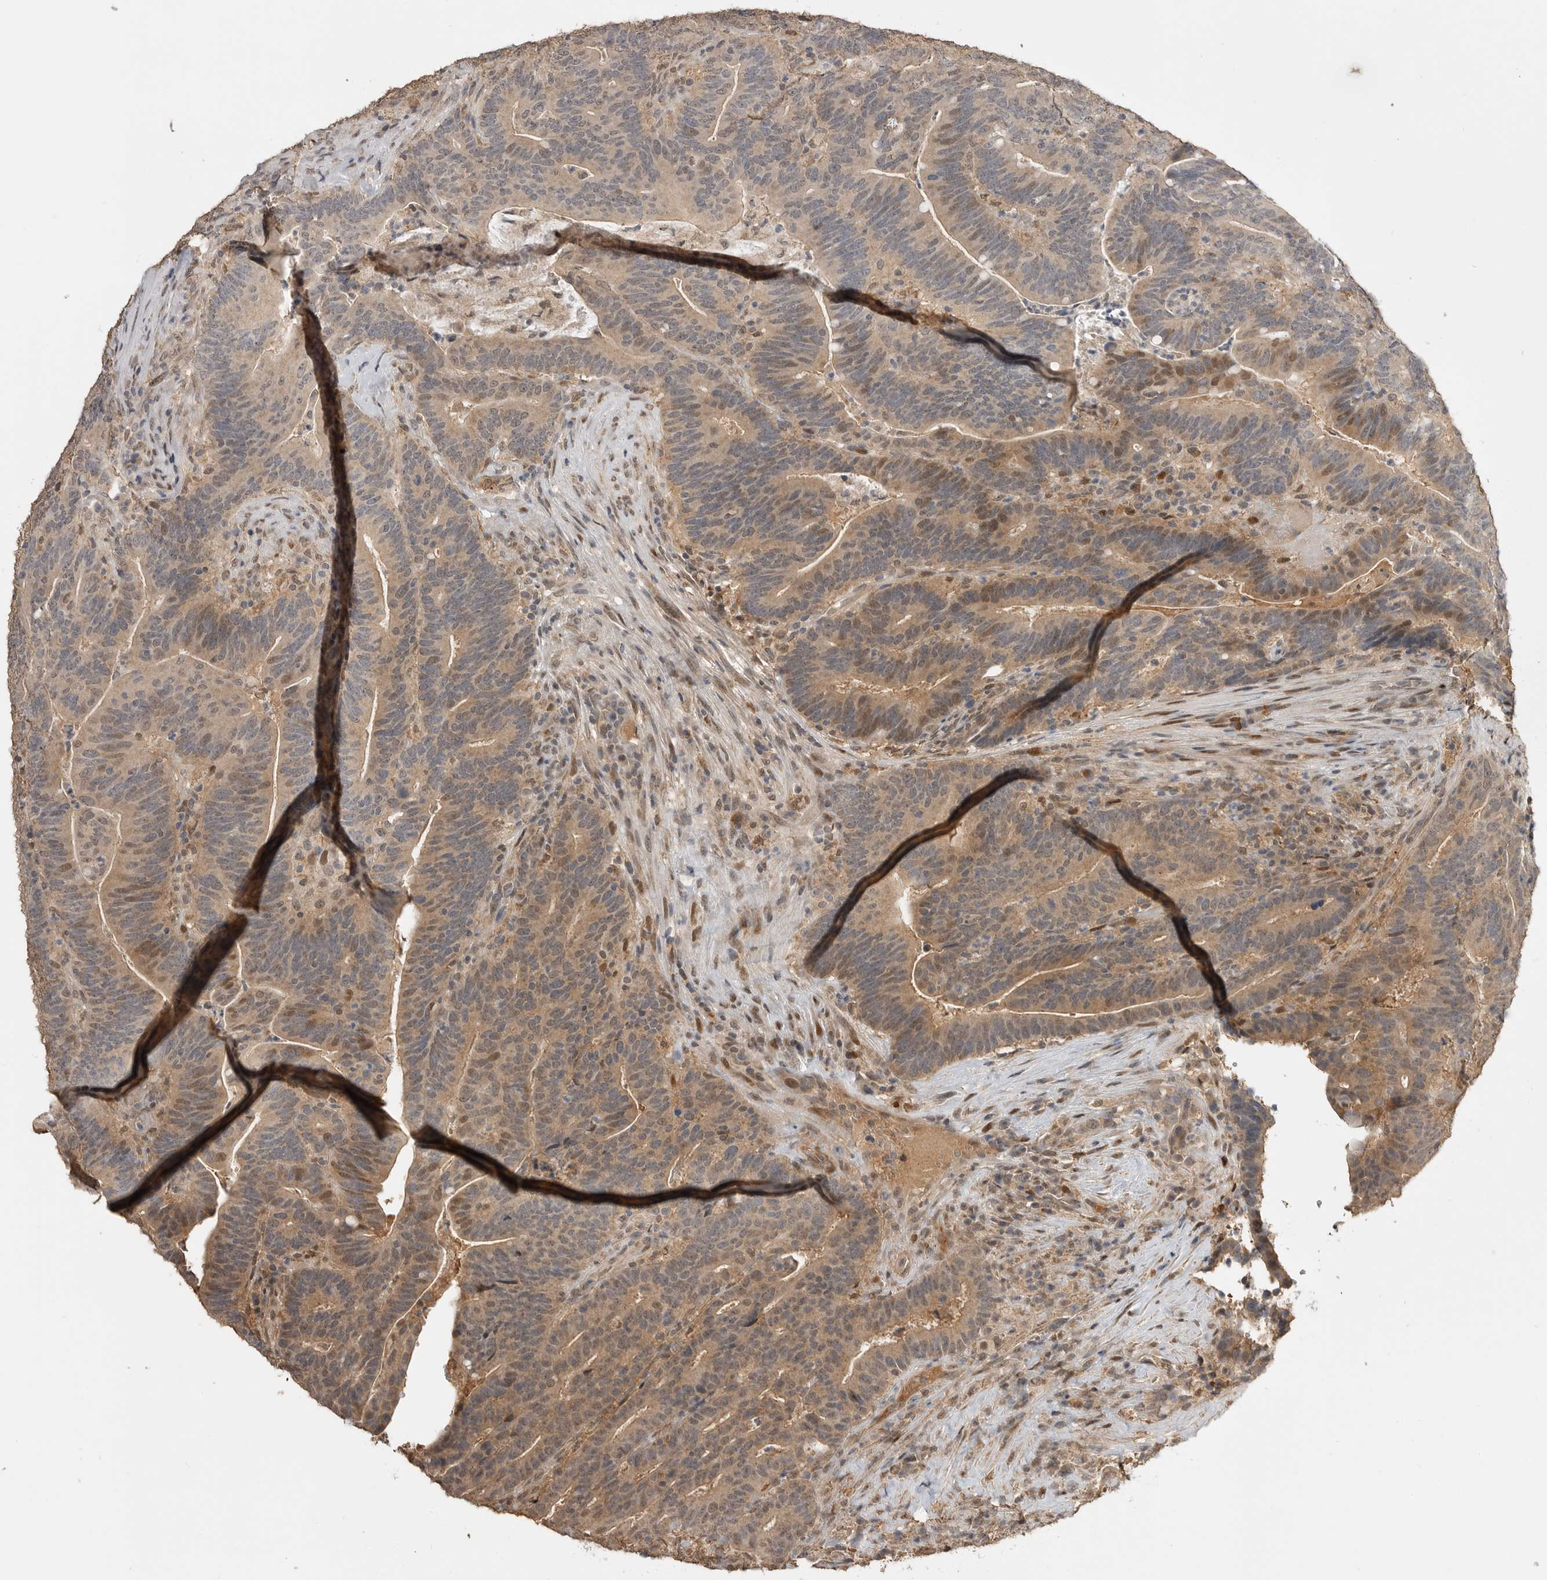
{"staining": {"intensity": "moderate", "quantity": ">75%", "location": "cytoplasmic/membranous"}, "tissue": "colorectal cancer", "cell_type": "Tumor cells", "image_type": "cancer", "snomed": [{"axis": "morphology", "description": "Adenocarcinoma, NOS"}, {"axis": "topography", "description": "Colon"}], "caption": "A brown stain highlights moderate cytoplasmic/membranous staining of a protein in human colorectal cancer (adenocarcinoma) tumor cells. (DAB IHC, brown staining for protein, blue staining for nuclei).", "gene": "ASPSCR1", "patient": {"sex": "female", "age": 66}}